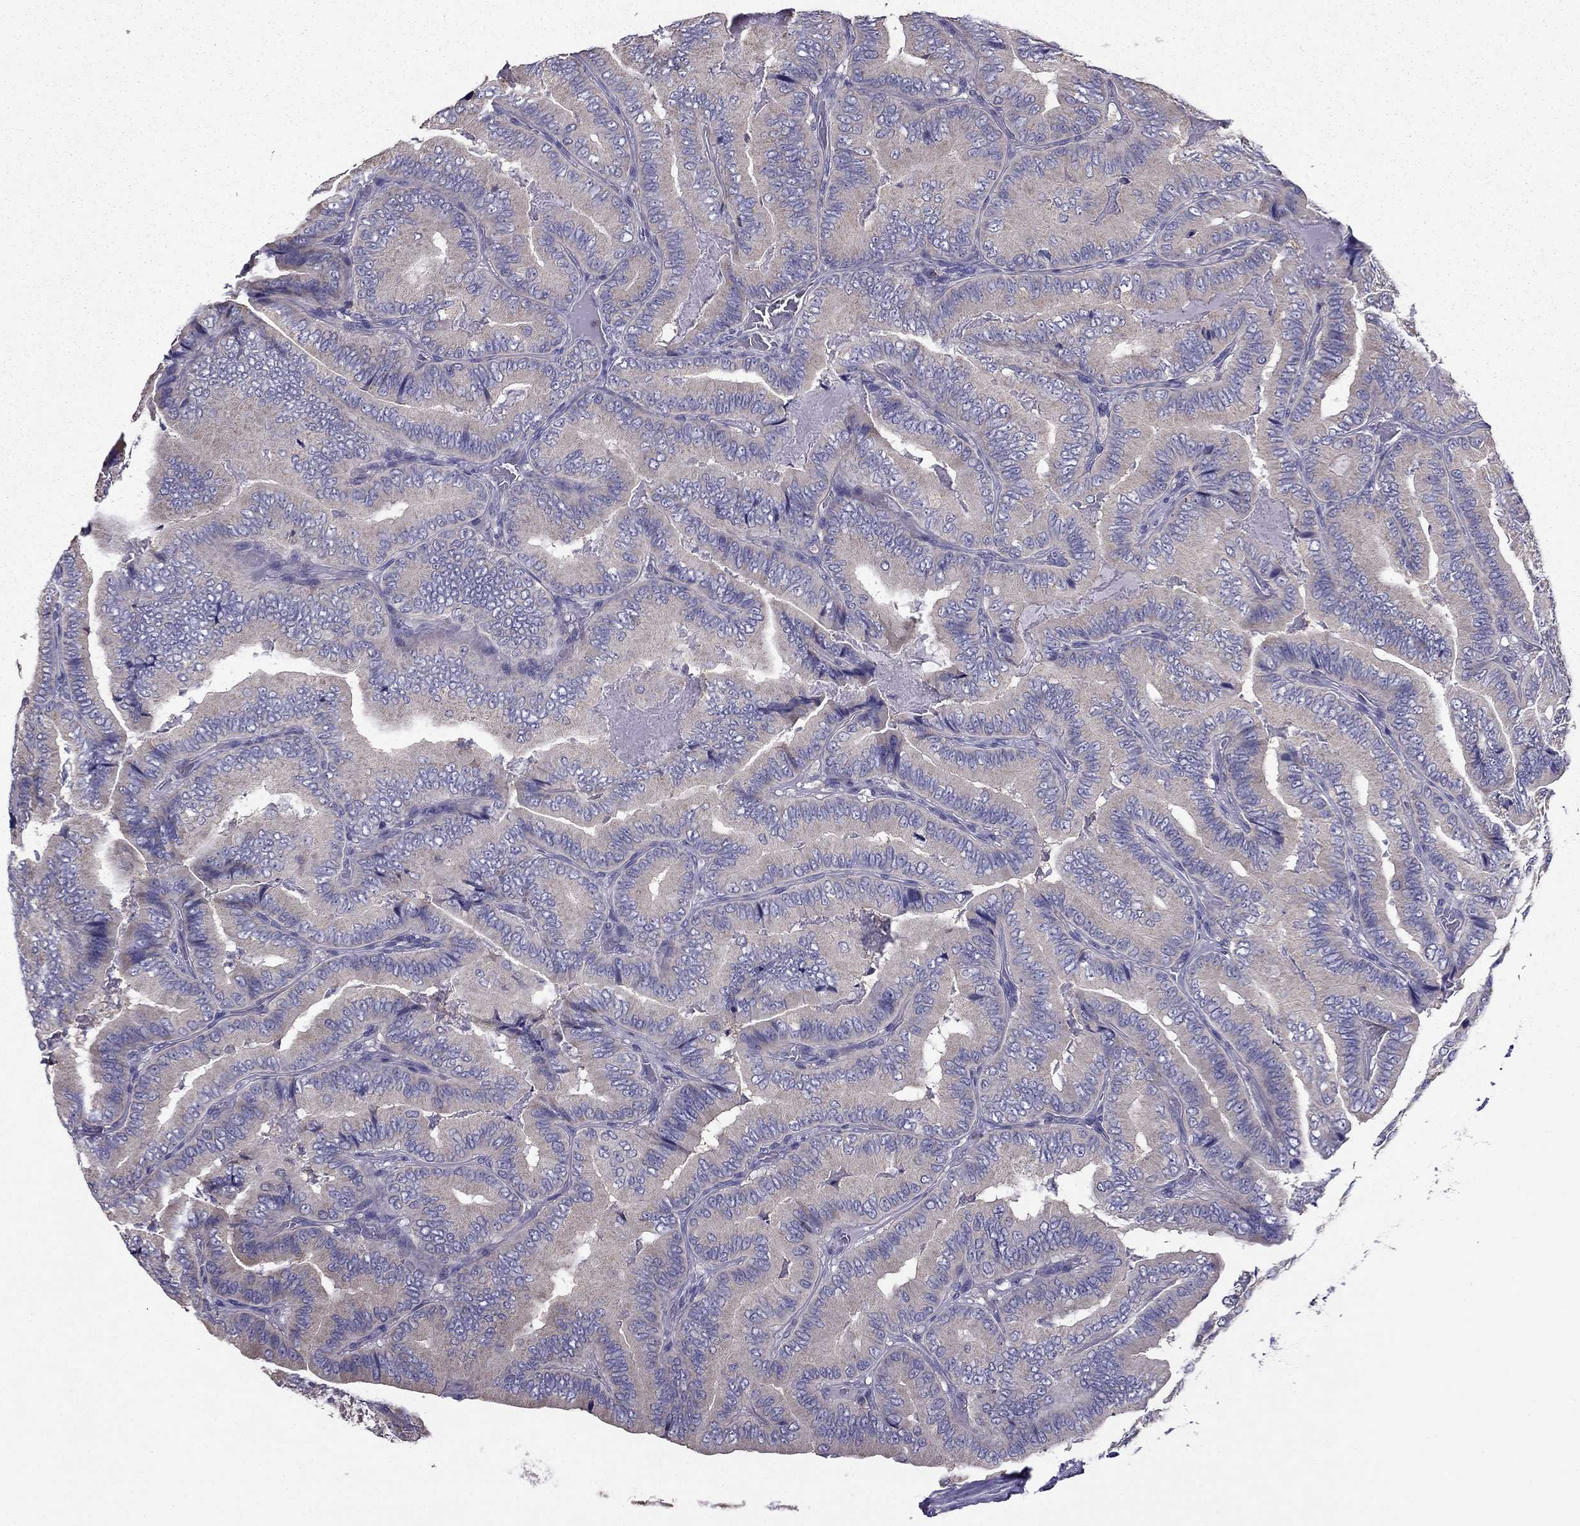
{"staining": {"intensity": "negative", "quantity": "none", "location": "none"}, "tissue": "thyroid cancer", "cell_type": "Tumor cells", "image_type": "cancer", "snomed": [{"axis": "morphology", "description": "Papillary adenocarcinoma, NOS"}, {"axis": "topography", "description": "Thyroid gland"}], "caption": "IHC image of neoplastic tissue: thyroid cancer stained with DAB displays no significant protein expression in tumor cells.", "gene": "AAK1", "patient": {"sex": "male", "age": 61}}